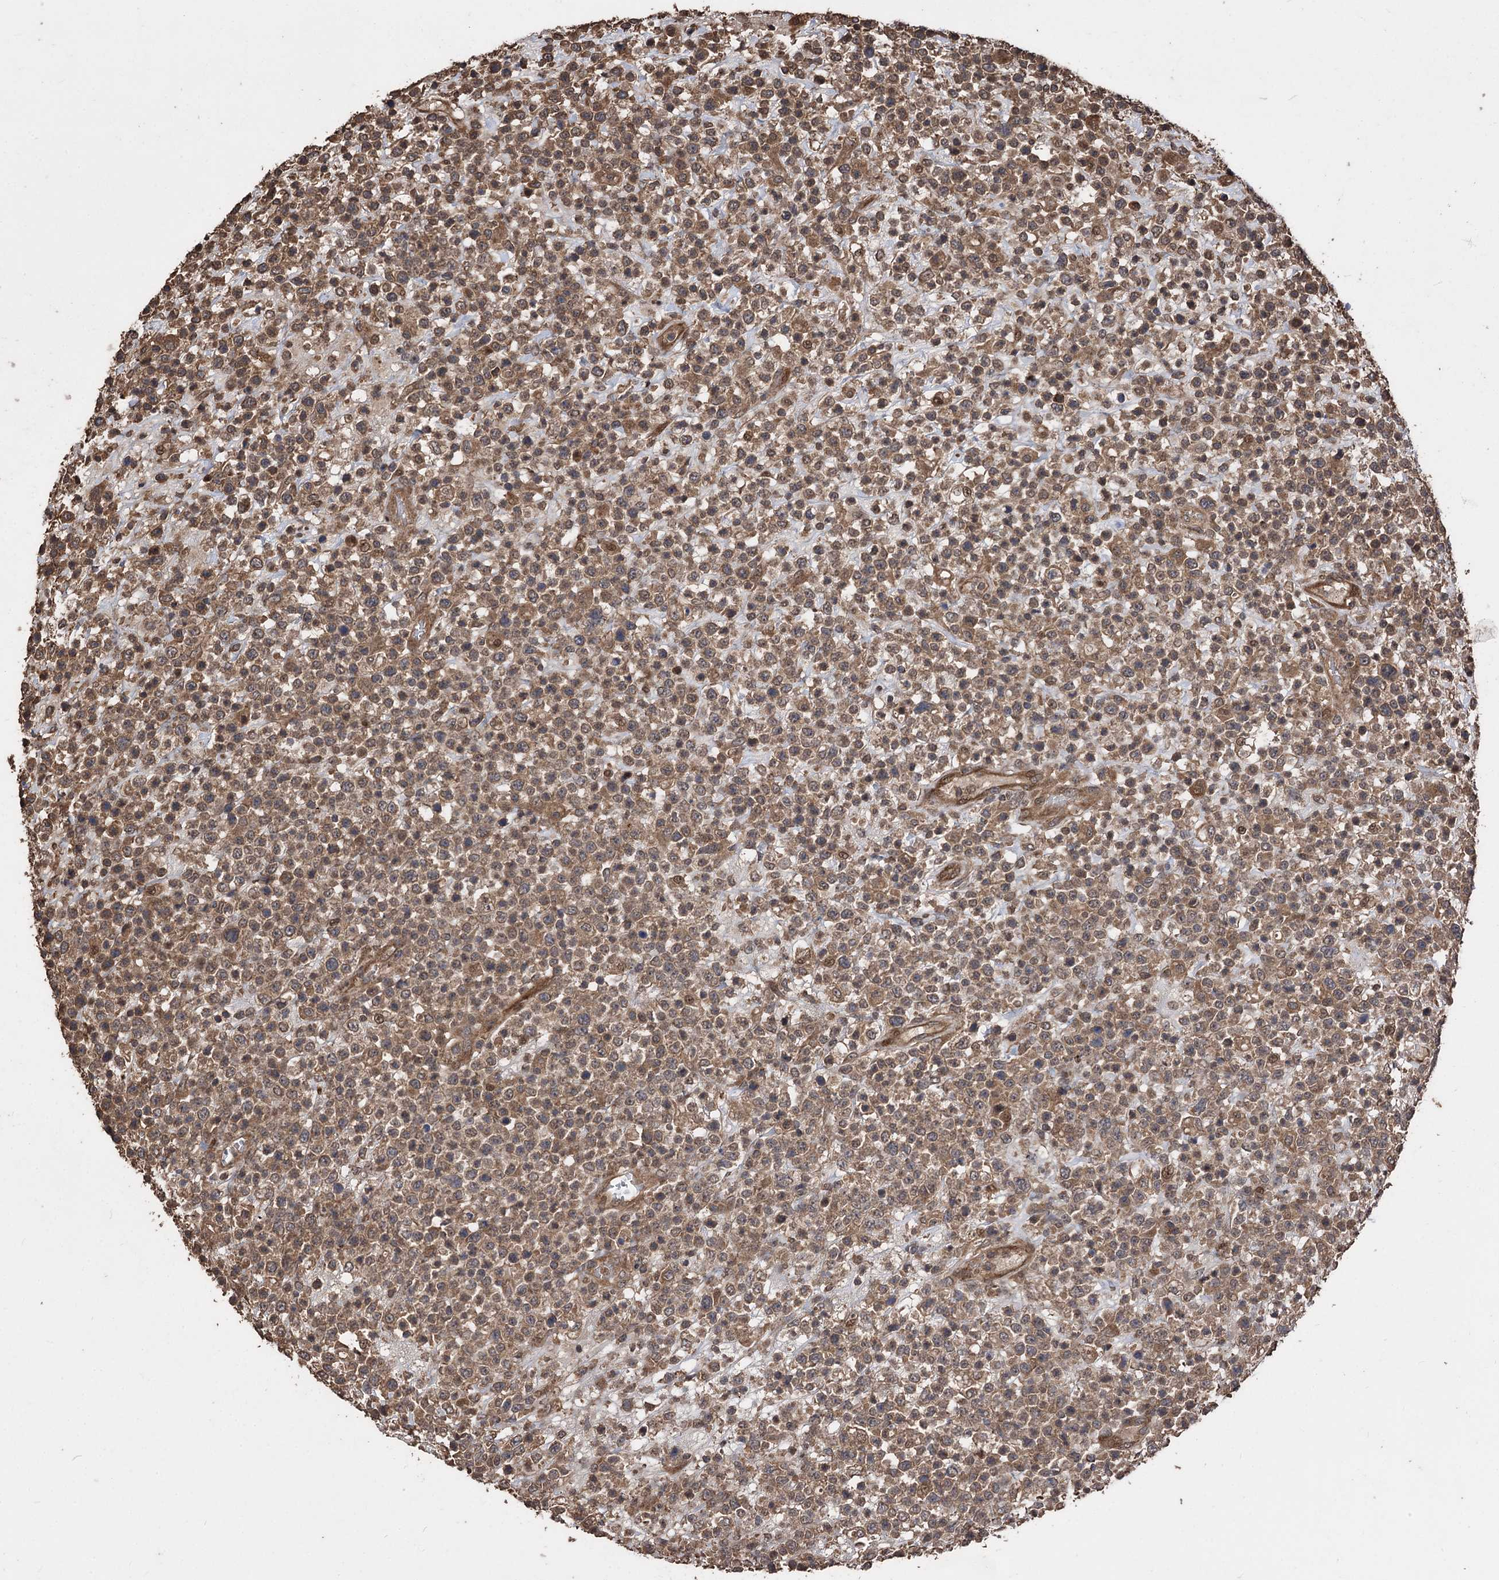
{"staining": {"intensity": "moderate", "quantity": ">75%", "location": "cytoplasmic/membranous"}, "tissue": "lymphoma", "cell_type": "Tumor cells", "image_type": "cancer", "snomed": [{"axis": "morphology", "description": "Malignant lymphoma, non-Hodgkin's type, High grade"}, {"axis": "topography", "description": "Colon"}], "caption": "Approximately >75% of tumor cells in human lymphoma exhibit moderate cytoplasmic/membranous protein positivity as visualized by brown immunohistochemical staining.", "gene": "RASSF3", "patient": {"sex": "female", "age": 53}}